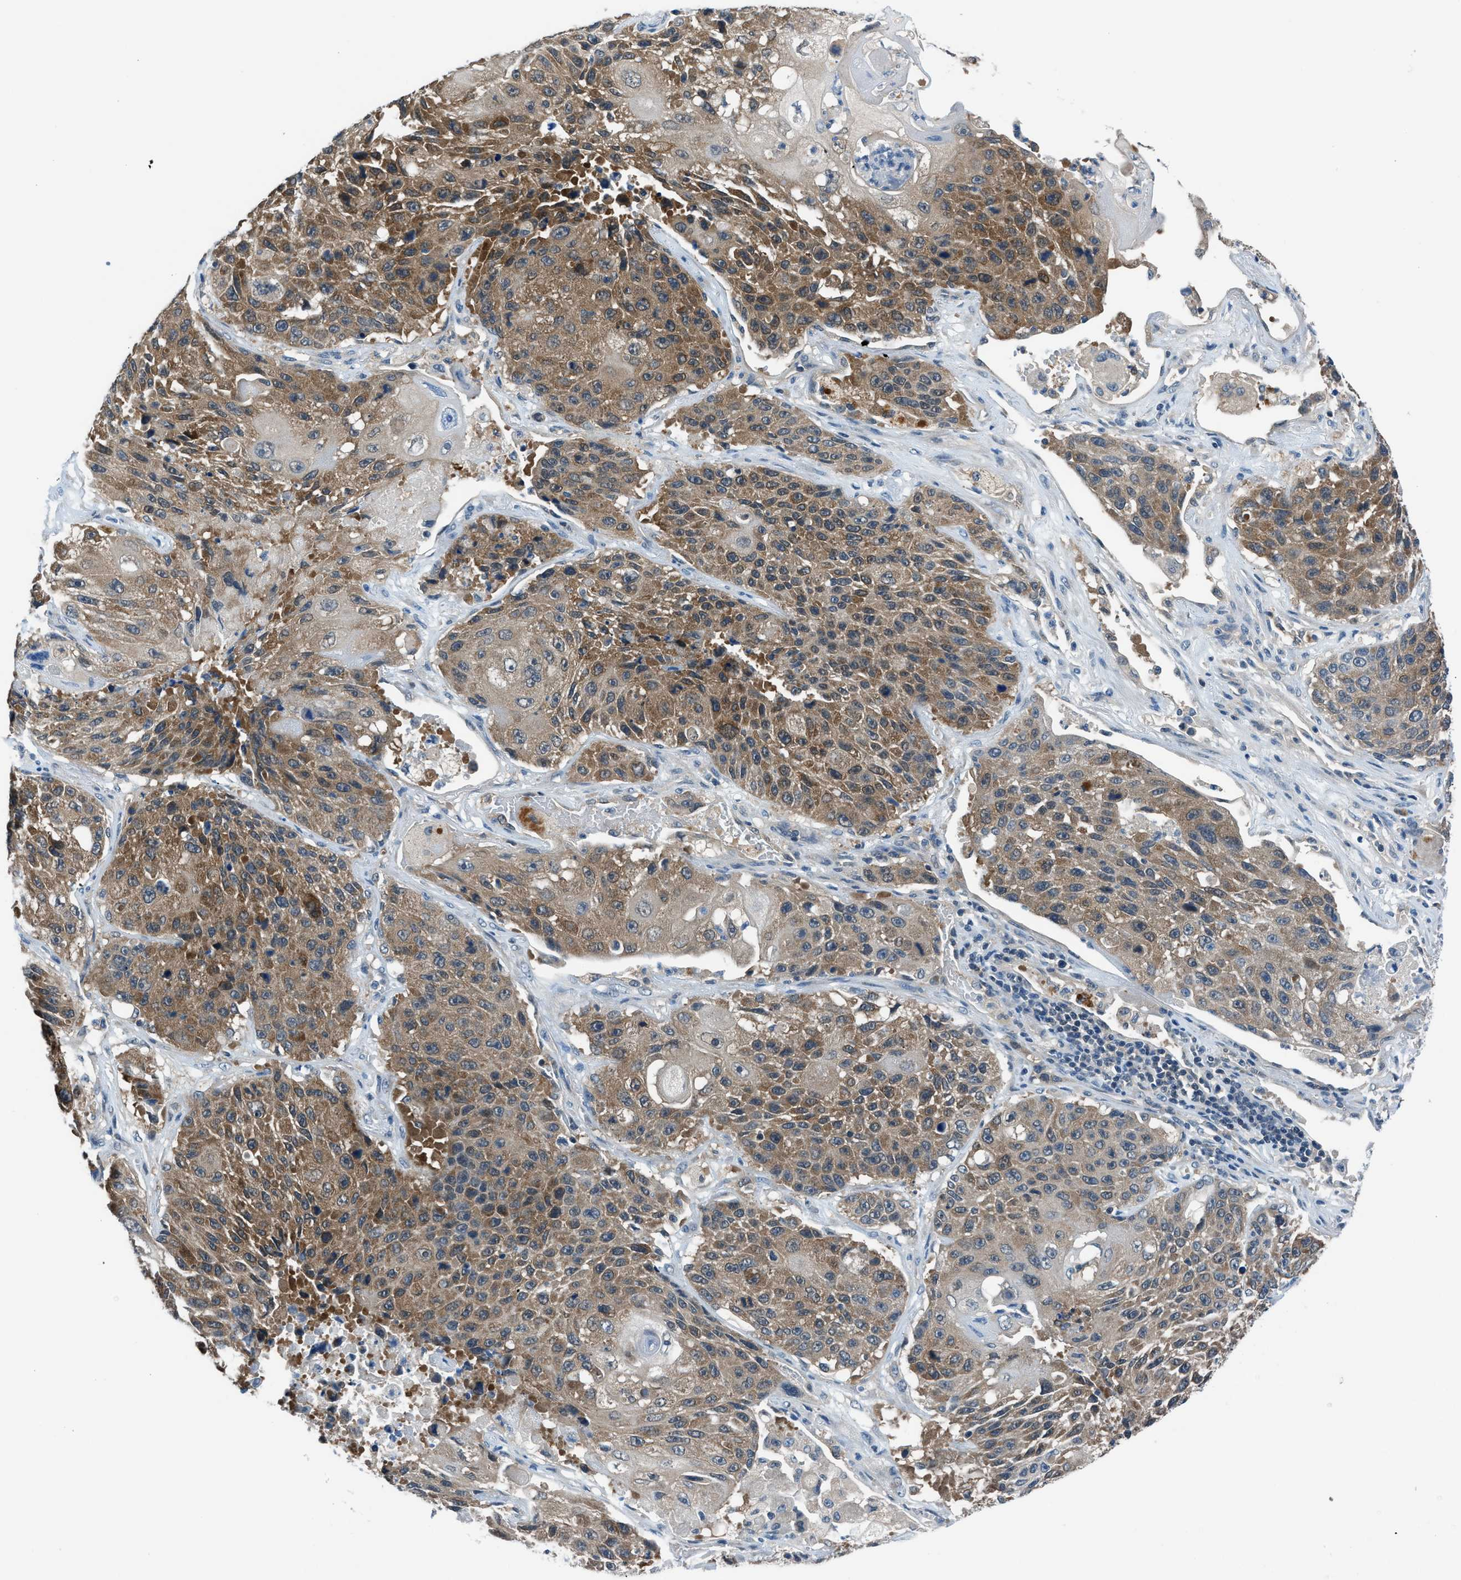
{"staining": {"intensity": "moderate", "quantity": ">75%", "location": "cytoplasmic/membranous"}, "tissue": "lung cancer", "cell_type": "Tumor cells", "image_type": "cancer", "snomed": [{"axis": "morphology", "description": "Squamous cell carcinoma, NOS"}, {"axis": "topography", "description": "Lung"}], "caption": "Immunohistochemical staining of squamous cell carcinoma (lung) reveals medium levels of moderate cytoplasmic/membranous expression in about >75% of tumor cells.", "gene": "ACP1", "patient": {"sex": "male", "age": 61}}